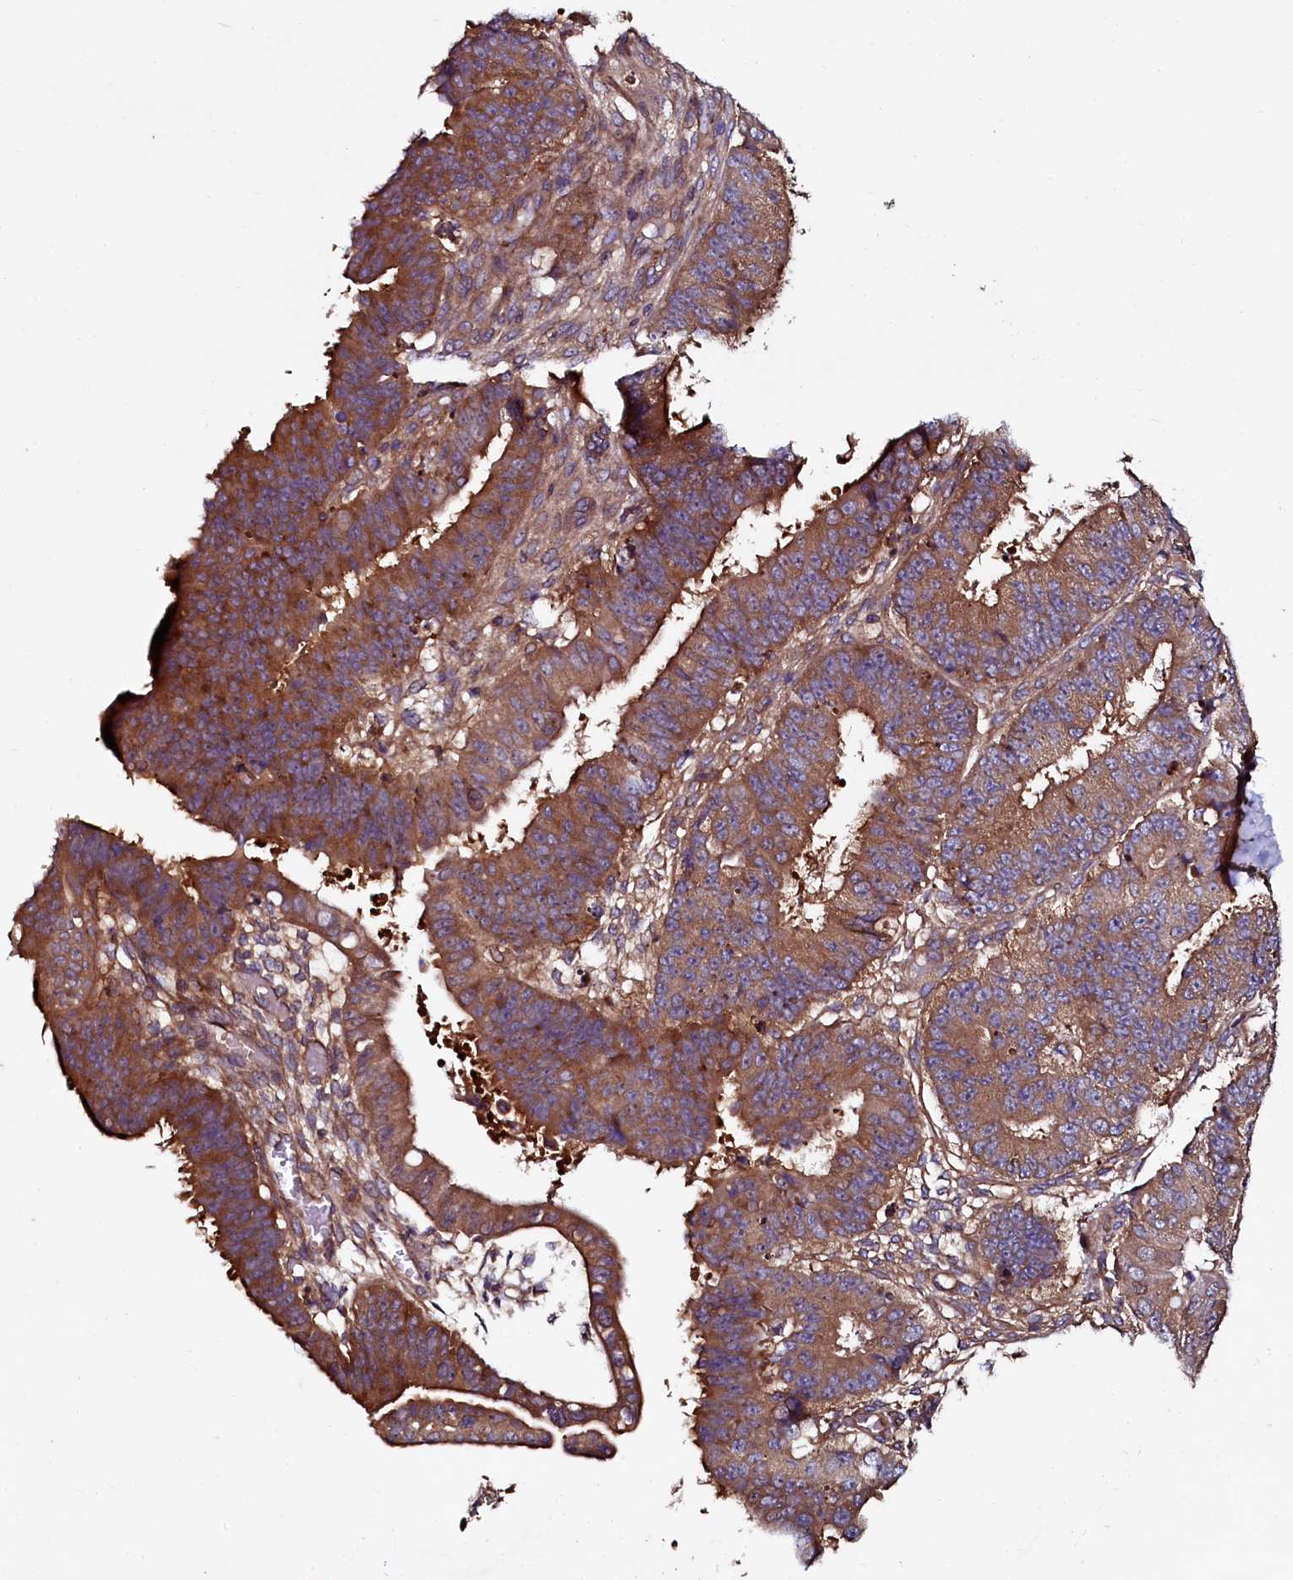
{"staining": {"intensity": "strong", "quantity": ">75%", "location": "cytoplasmic/membranous"}, "tissue": "ovarian cancer", "cell_type": "Tumor cells", "image_type": "cancer", "snomed": [{"axis": "morphology", "description": "Carcinoma, endometroid"}, {"axis": "topography", "description": "Appendix"}, {"axis": "topography", "description": "Ovary"}], "caption": "Brown immunohistochemical staining in human ovarian cancer exhibits strong cytoplasmic/membranous expression in about >75% of tumor cells. (brown staining indicates protein expression, while blue staining denotes nuclei).", "gene": "USPL1", "patient": {"sex": "female", "age": 42}}